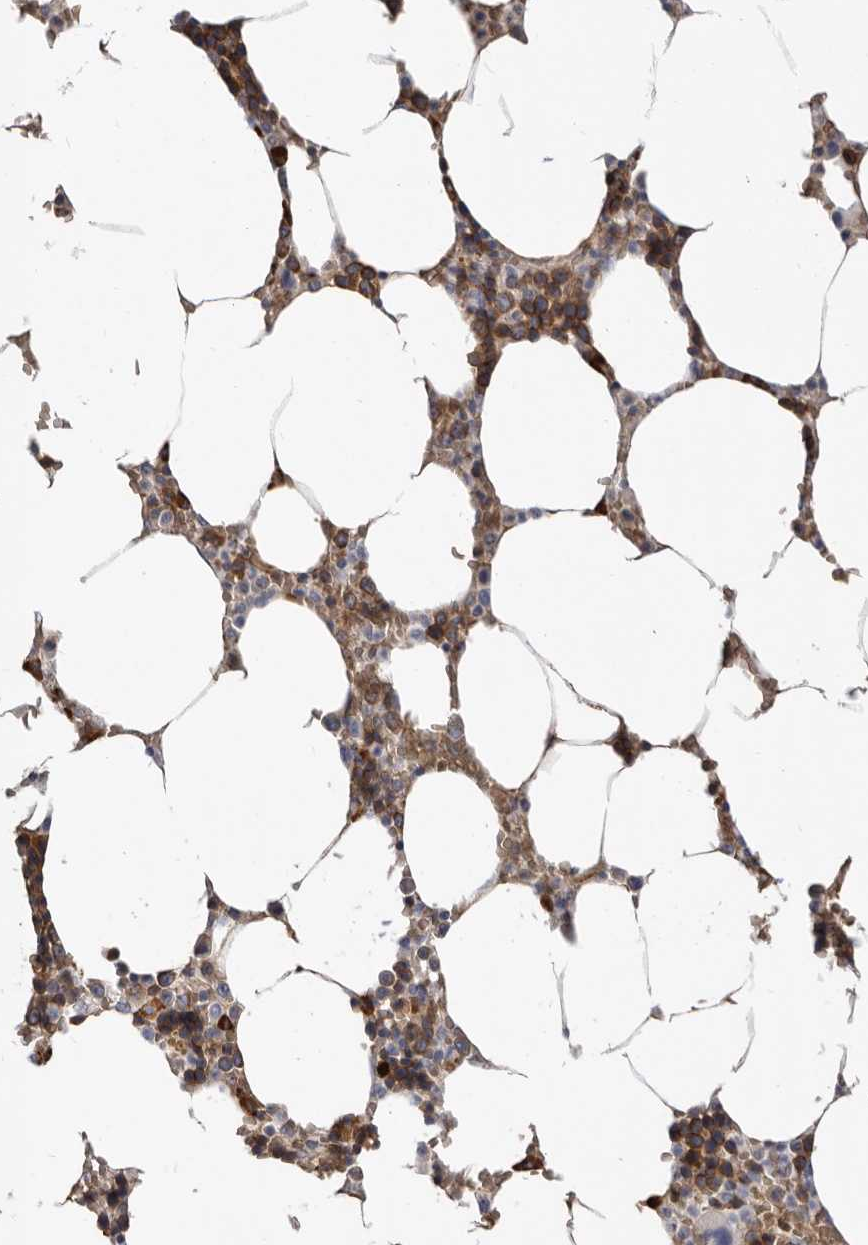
{"staining": {"intensity": "strong", "quantity": "25%-75%", "location": "cytoplasmic/membranous"}, "tissue": "bone marrow", "cell_type": "Hematopoietic cells", "image_type": "normal", "snomed": [{"axis": "morphology", "description": "Normal tissue, NOS"}, {"axis": "topography", "description": "Bone marrow"}], "caption": "High-power microscopy captured an immunohistochemistry image of benign bone marrow, revealing strong cytoplasmic/membranous expression in about 25%-75% of hematopoietic cells.", "gene": "SPTA1", "patient": {"sex": "male", "age": 70}}